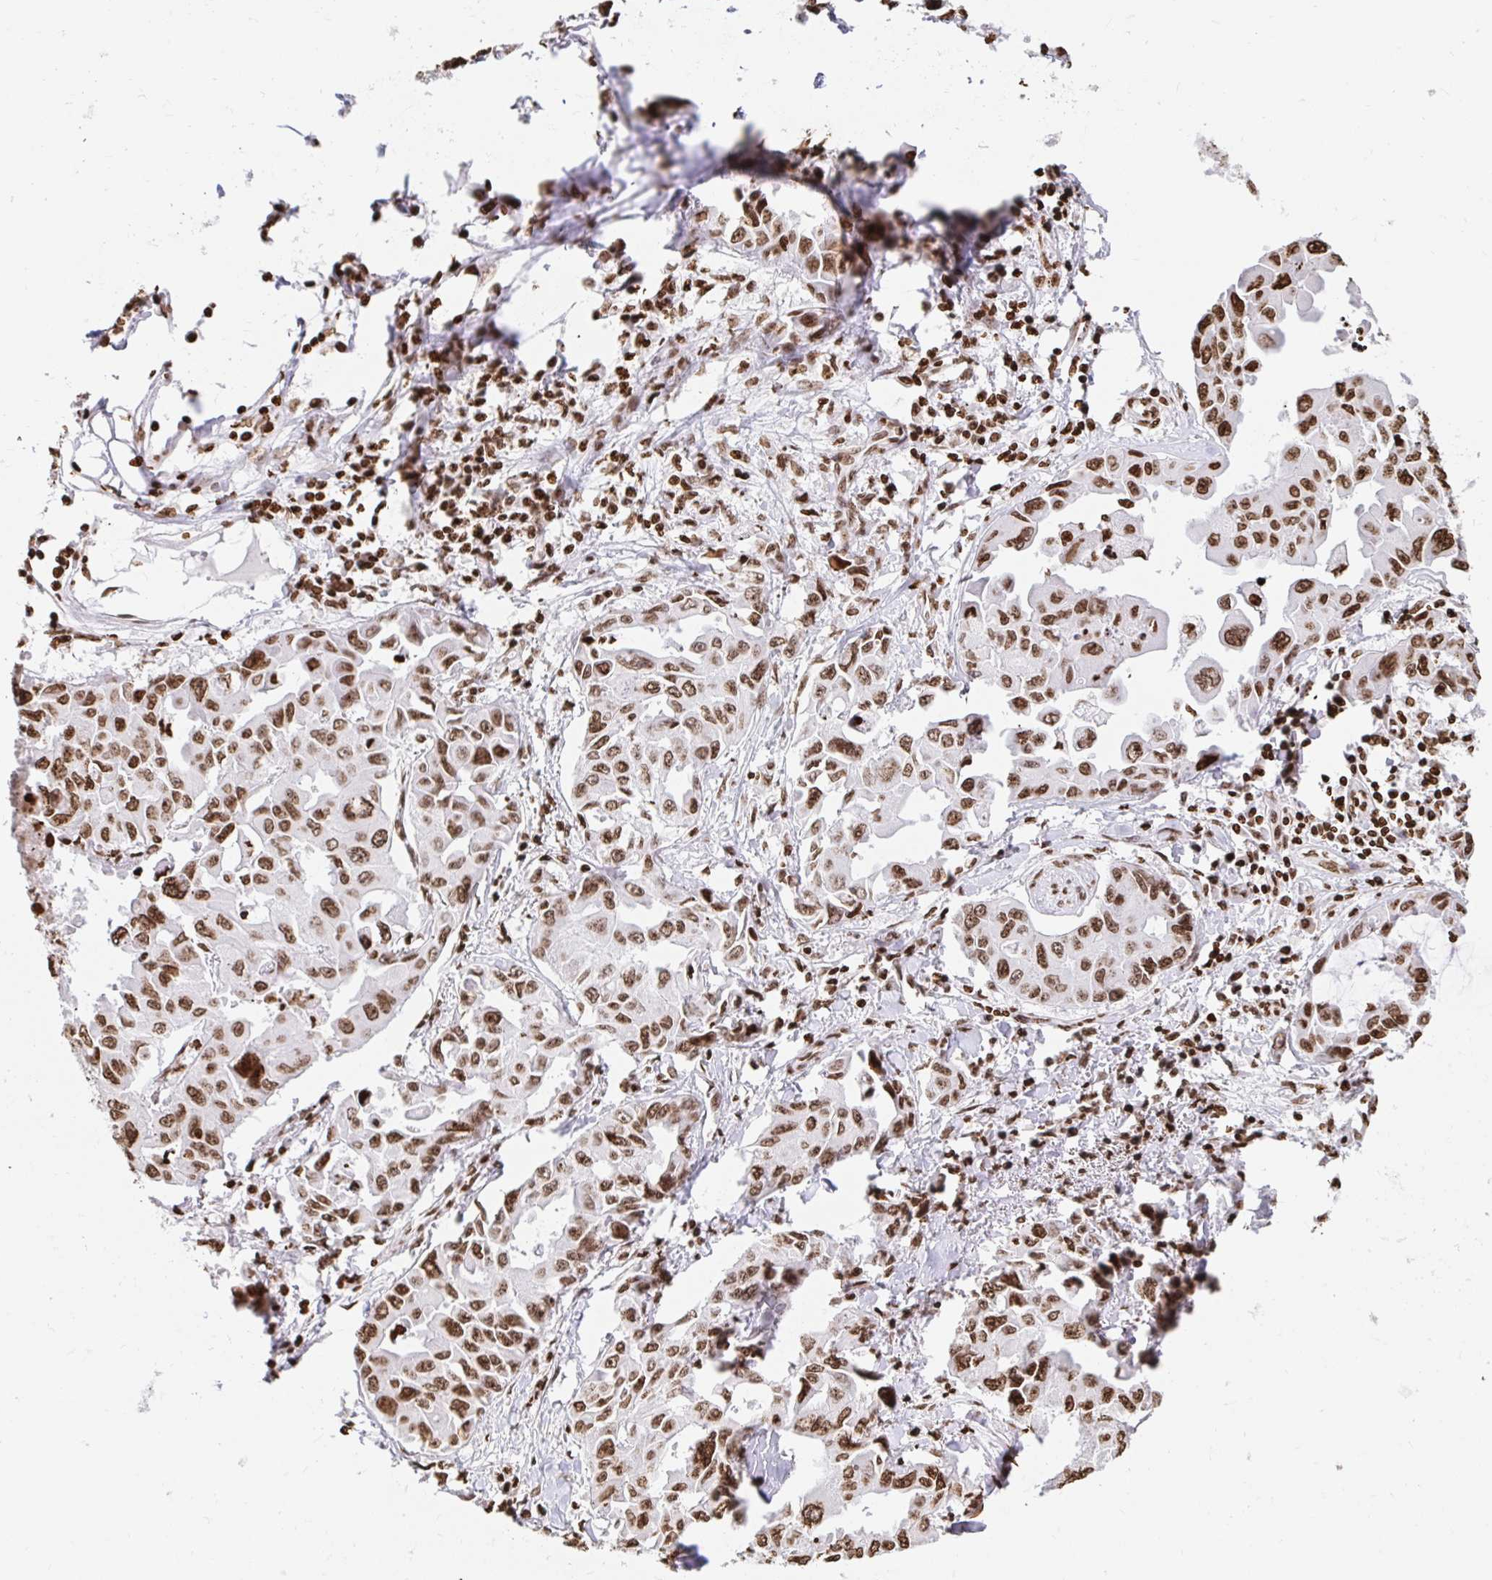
{"staining": {"intensity": "moderate", "quantity": ">75%", "location": "nuclear"}, "tissue": "lung cancer", "cell_type": "Tumor cells", "image_type": "cancer", "snomed": [{"axis": "morphology", "description": "Adenocarcinoma, NOS"}, {"axis": "topography", "description": "Lung"}], "caption": "The micrograph displays immunohistochemical staining of adenocarcinoma (lung). There is moderate nuclear positivity is appreciated in about >75% of tumor cells. (DAB = brown stain, brightfield microscopy at high magnification).", "gene": "H2BC5", "patient": {"sex": "male", "age": 64}}